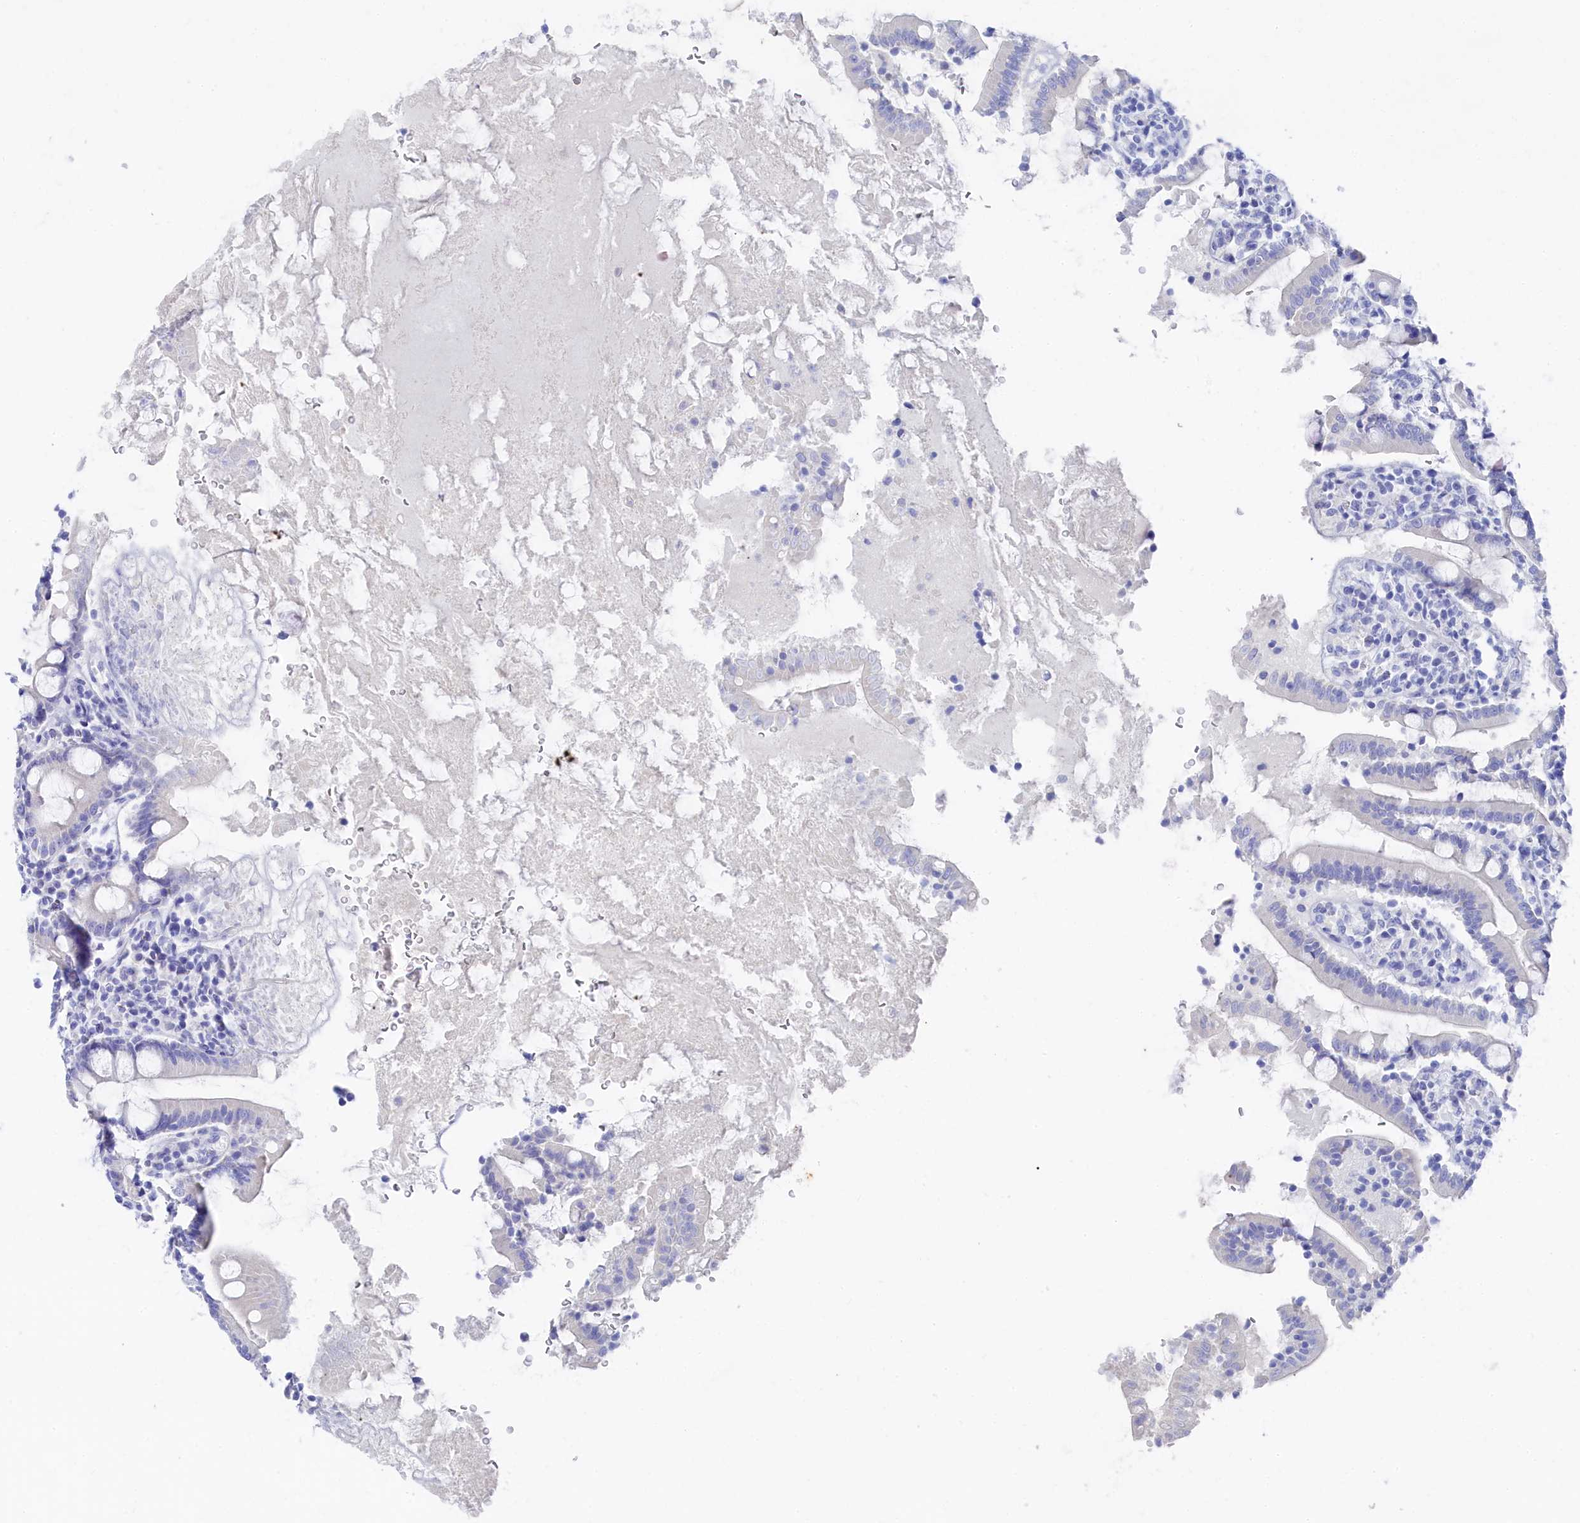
{"staining": {"intensity": "negative", "quantity": "none", "location": "none"}, "tissue": "duodenum", "cell_type": "Glandular cells", "image_type": "normal", "snomed": [{"axis": "morphology", "description": "Normal tissue, NOS"}, {"axis": "topography", "description": "Duodenum"}], "caption": "Immunohistochemistry photomicrograph of benign duodenum stained for a protein (brown), which displays no positivity in glandular cells.", "gene": "TRIM10", "patient": {"sex": "male", "age": 35}}